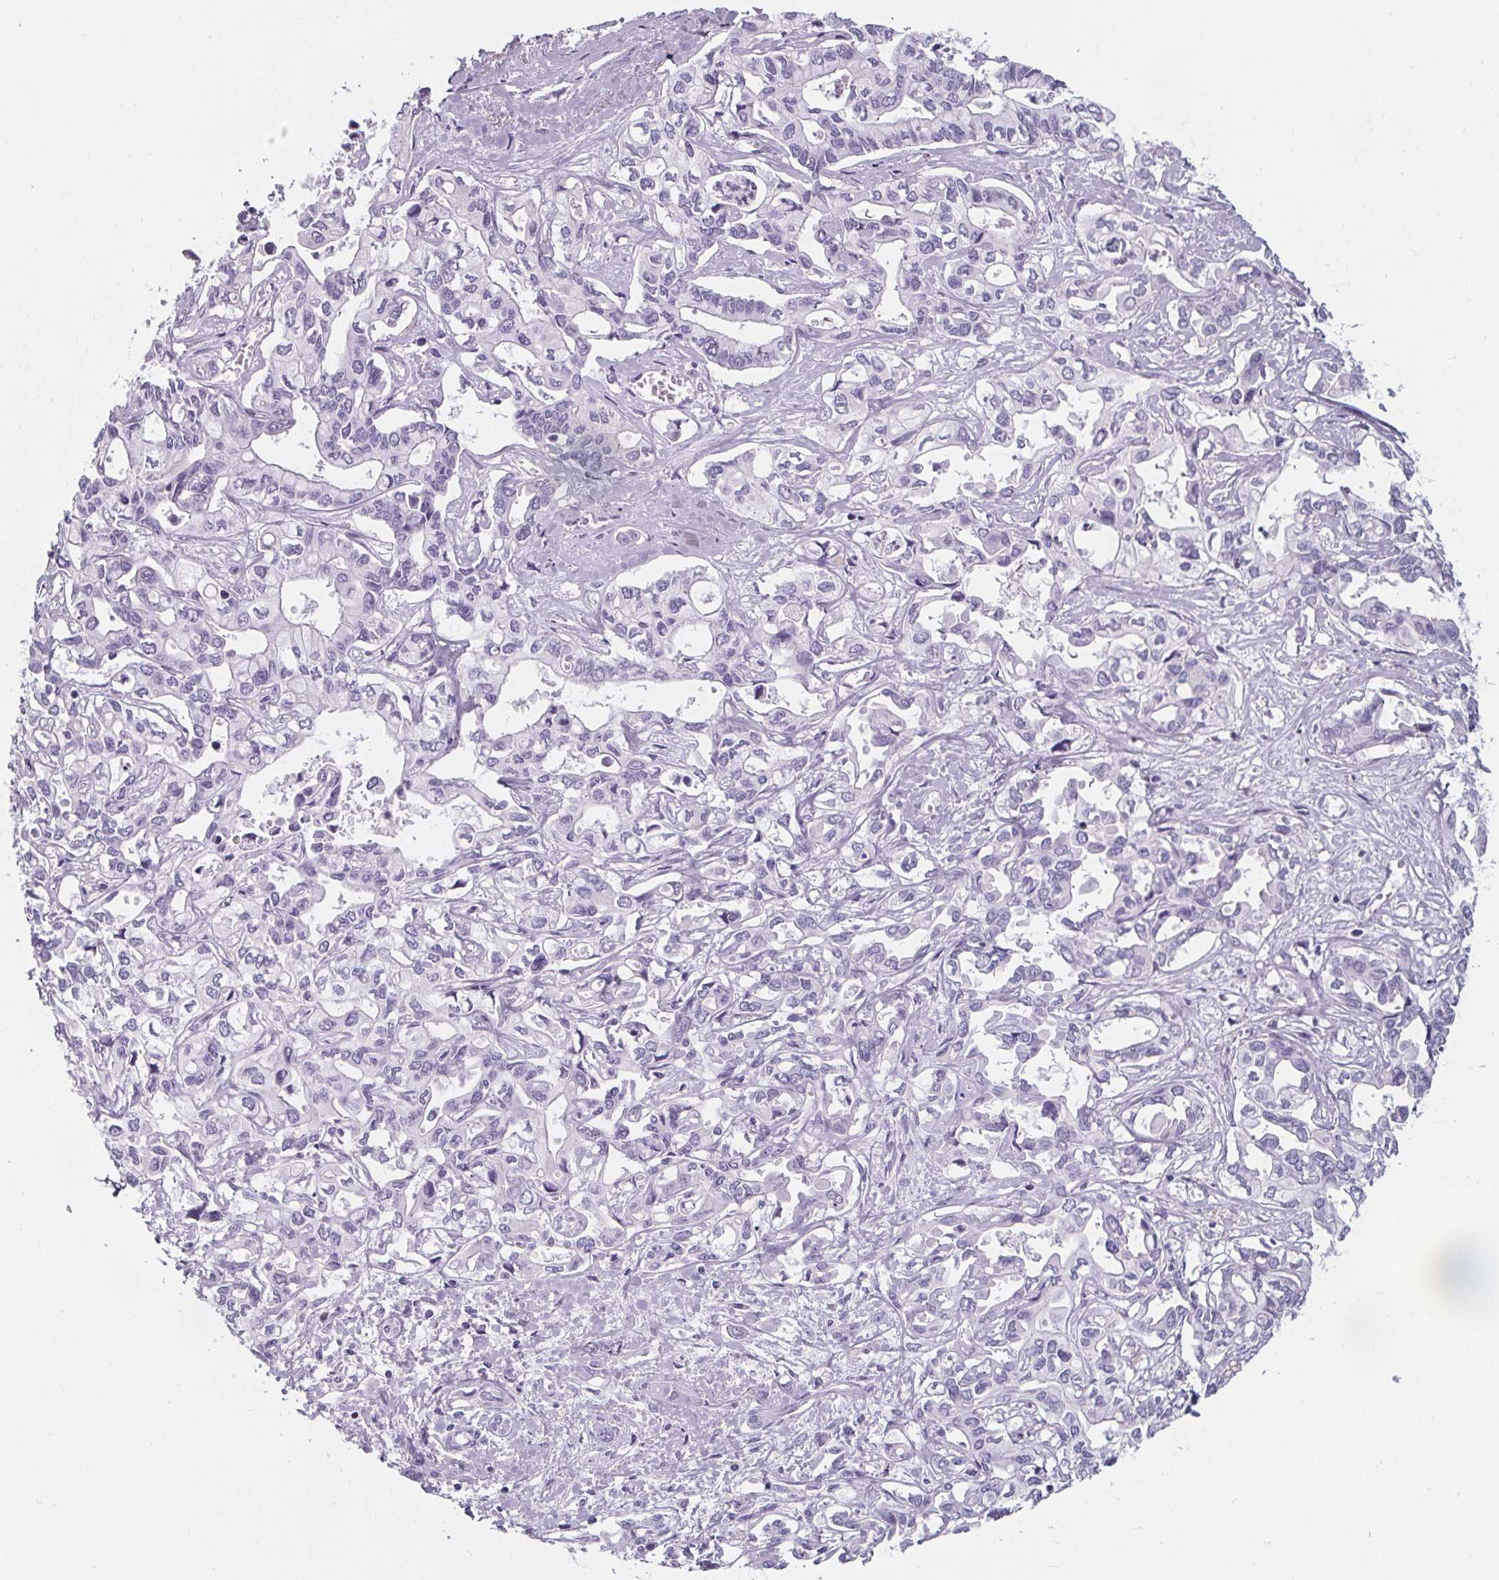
{"staining": {"intensity": "negative", "quantity": "none", "location": "none"}, "tissue": "liver cancer", "cell_type": "Tumor cells", "image_type": "cancer", "snomed": [{"axis": "morphology", "description": "Cholangiocarcinoma"}, {"axis": "topography", "description": "Liver"}], "caption": "A high-resolution image shows immunohistochemistry (IHC) staining of liver cholangiocarcinoma, which demonstrates no significant staining in tumor cells. (Brightfield microscopy of DAB IHC at high magnification).", "gene": "ADRB1", "patient": {"sex": "female", "age": 64}}